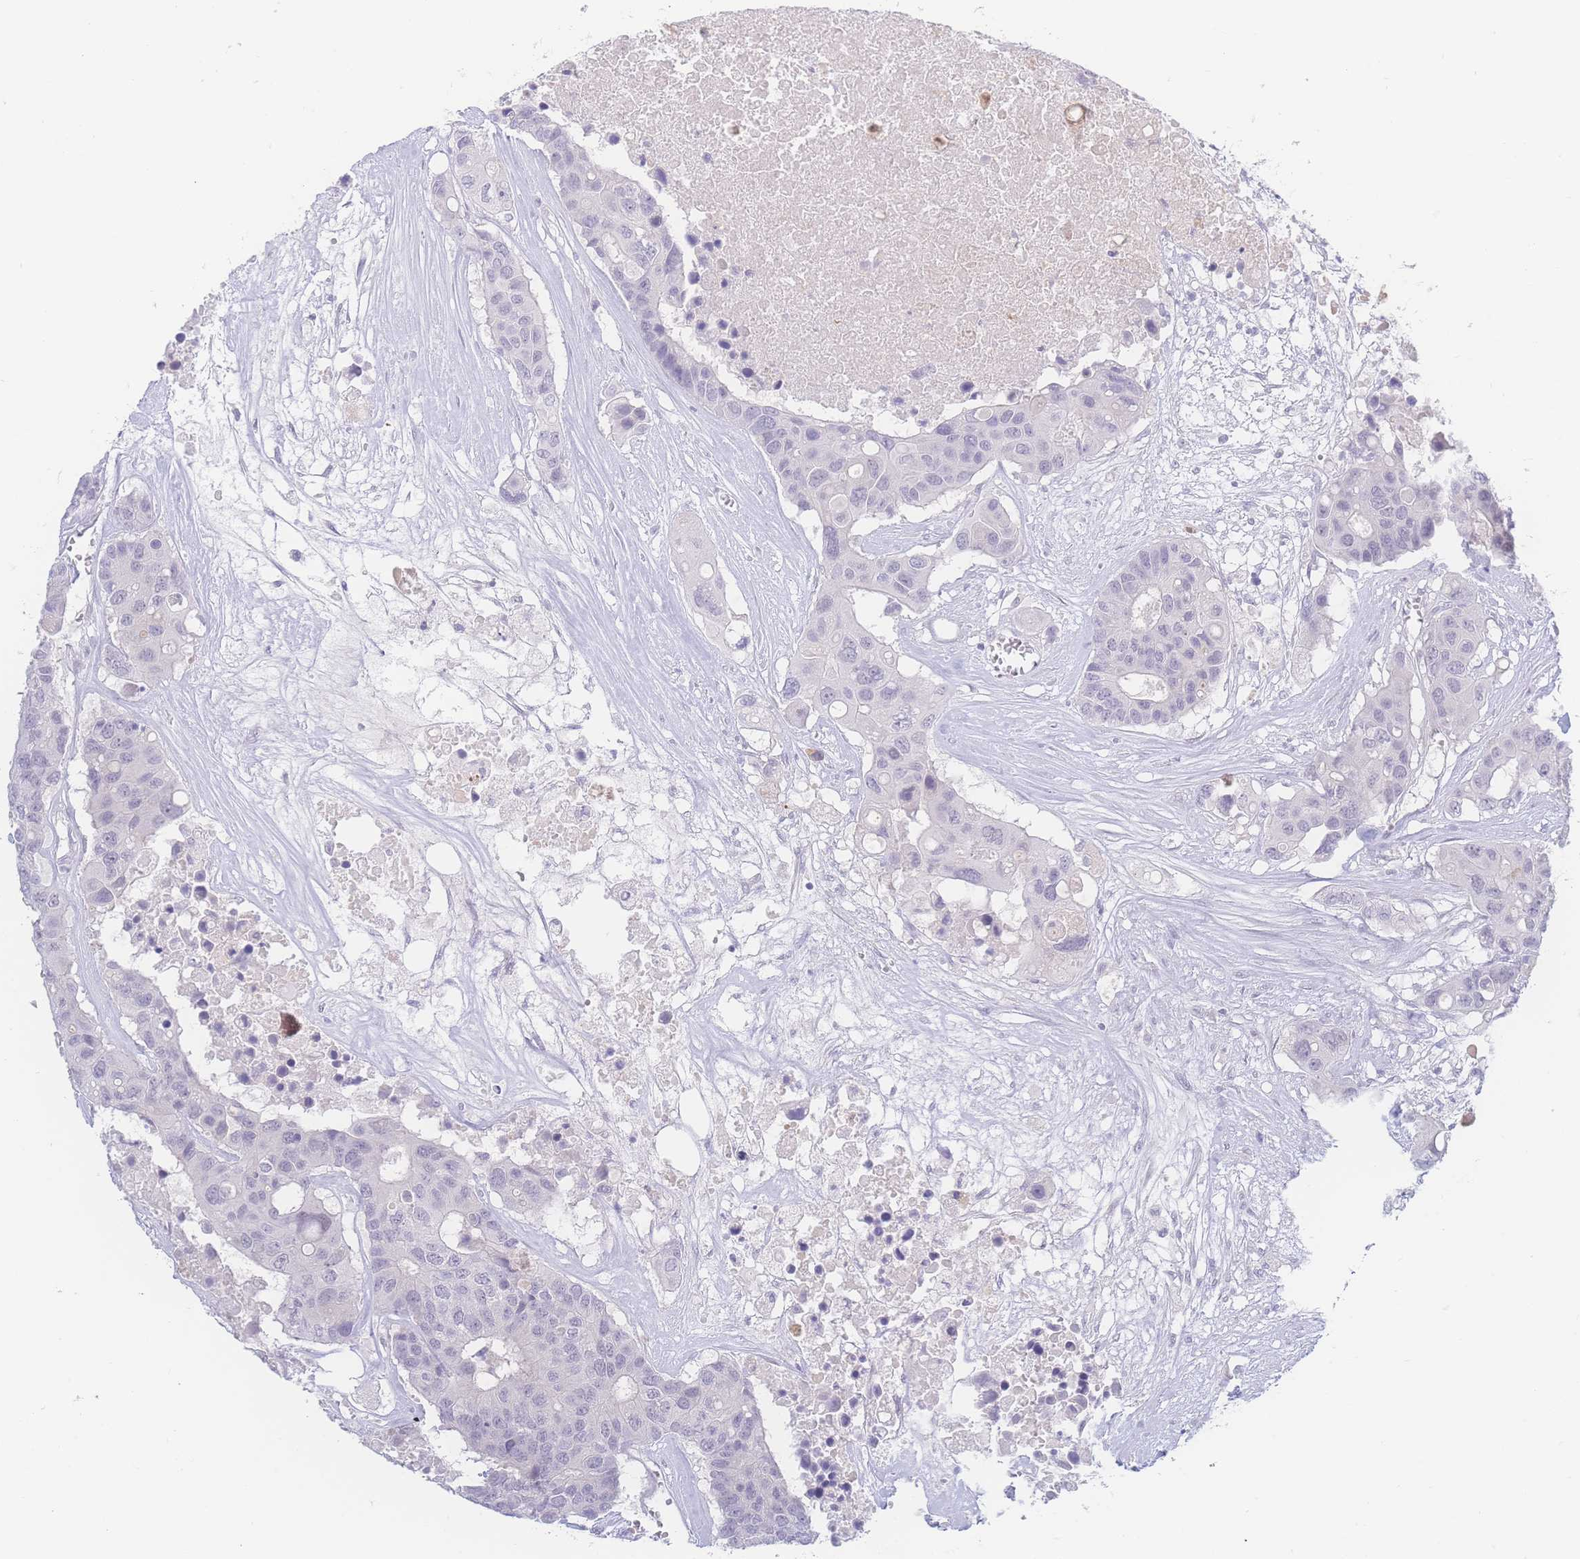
{"staining": {"intensity": "negative", "quantity": "none", "location": "none"}, "tissue": "colorectal cancer", "cell_type": "Tumor cells", "image_type": "cancer", "snomed": [{"axis": "morphology", "description": "Adenocarcinoma, NOS"}, {"axis": "topography", "description": "Colon"}], "caption": "DAB (3,3'-diaminobenzidine) immunohistochemical staining of adenocarcinoma (colorectal) displays no significant expression in tumor cells.", "gene": "PRSS22", "patient": {"sex": "male", "age": 77}}